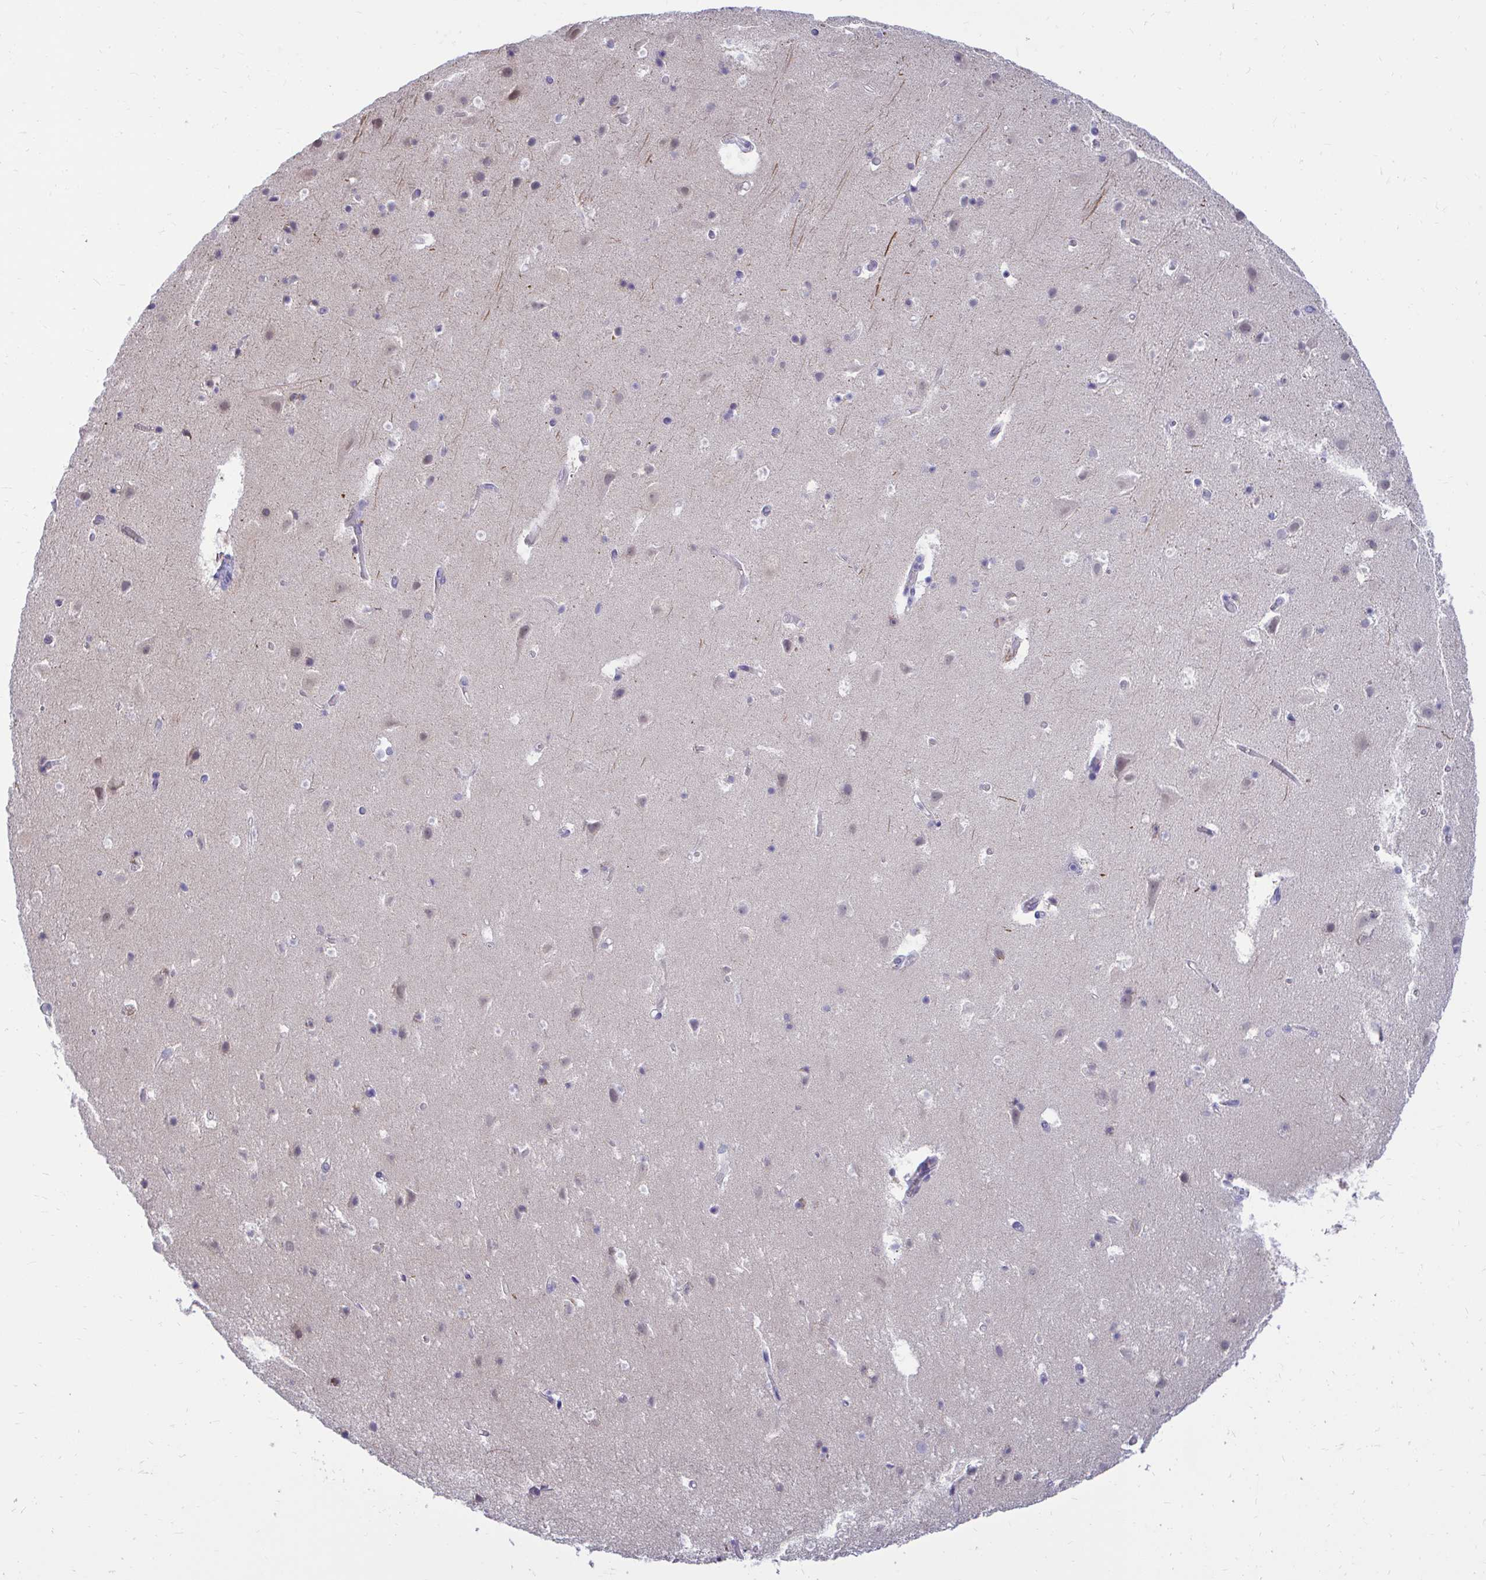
{"staining": {"intensity": "negative", "quantity": "none", "location": "none"}, "tissue": "cerebral cortex", "cell_type": "Endothelial cells", "image_type": "normal", "snomed": [{"axis": "morphology", "description": "Normal tissue, NOS"}, {"axis": "topography", "description": "Cerebral cortex"}], "caption": "Immunohistochemistry (IHC) micrograph of unremarkable cerebral cortex: human cerebral cortex stained with DAB reveals no significant protein expression in endothelial cells. Brightfield microscopy of IHC stained with DAB (brown) and hematoxylin (blue), captured at high magnification.", "gene": "CSE1L", "patient": {"sex": "female", "age": 42}}